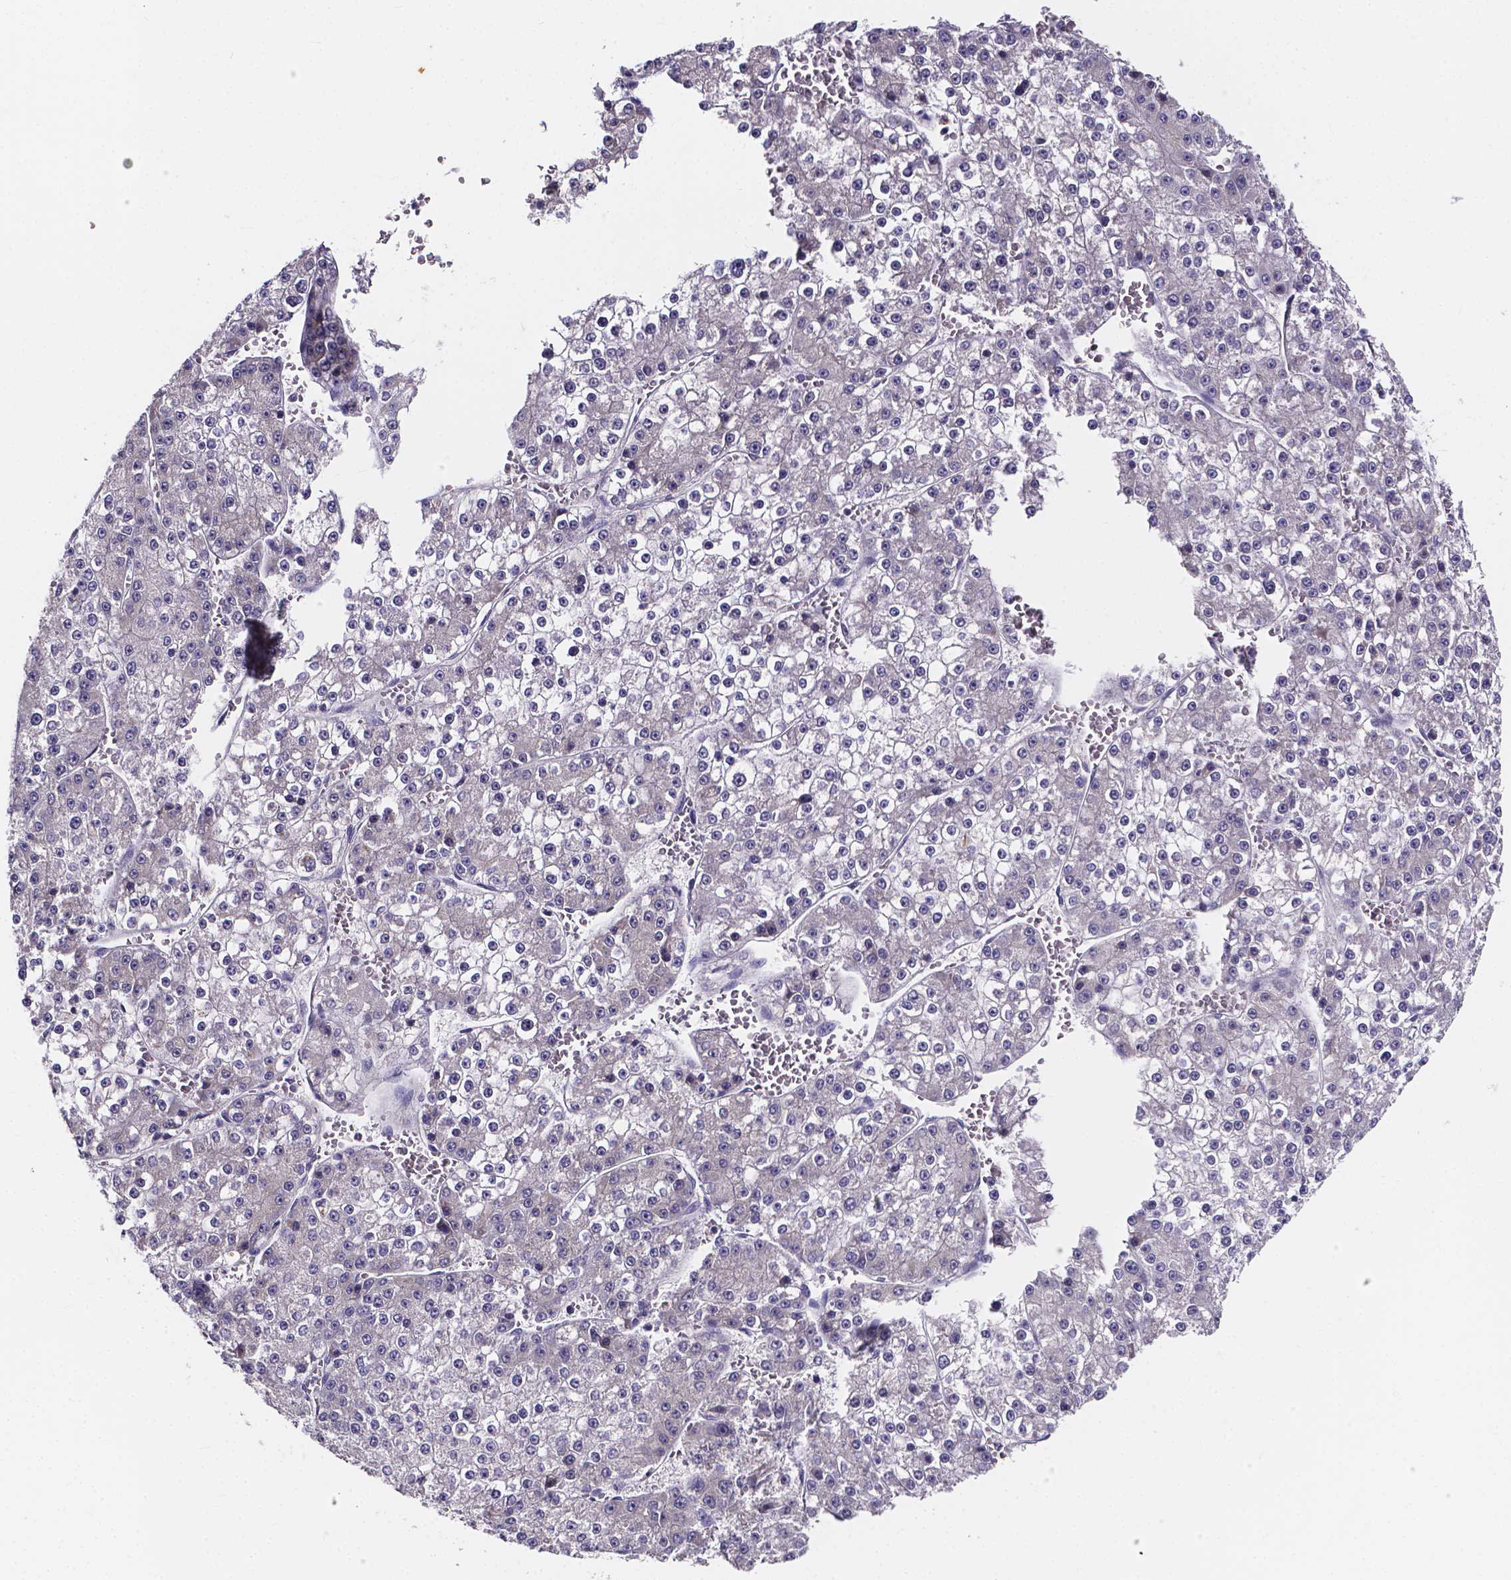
{"staining": {"intensity": "negative", "quantity": "none", "location": "none"}, "tissue": "liver cancer", "cell_type": "Tumor cells", "image_type": "cancer", "snomed": [{"axis": "morphology", "description": "Carcinoma, Hepatocellular, NOS"}, {"axis": "topography", "description": "Liver"}], "caption": "Tumor cells show no significant protein positivity in liver cancer.", "gene": "SPOCD1", "patient": {"sex": "female", "age": 73}}